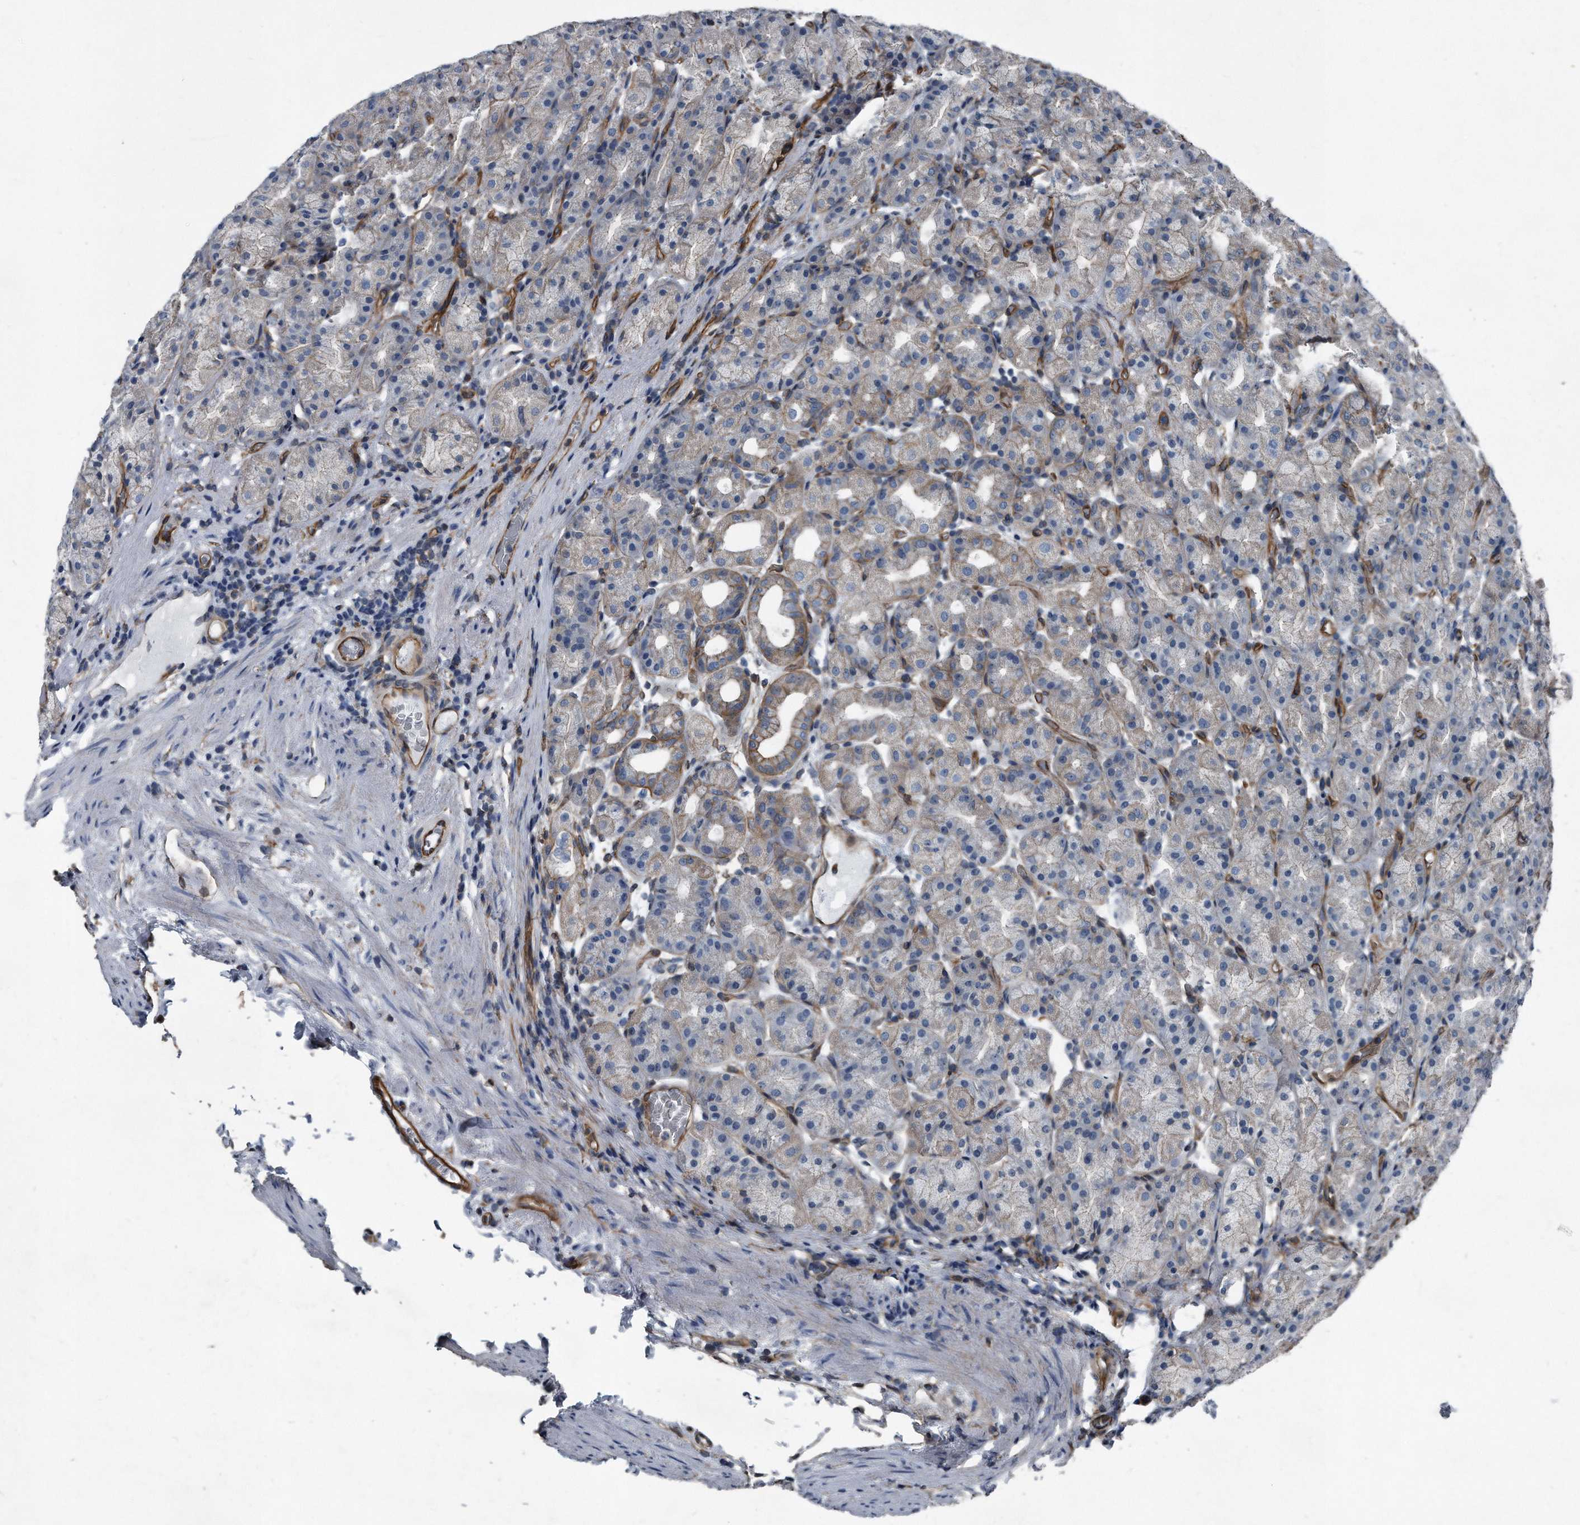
{"staining": {"intensity": "moderate", "quantity": "25%-75%", "location": "cytoplasmic/membranous"}, "tissue": "stomach", "cell_type": "Glandular cells", "image_type": "normal", "snomed": [{"axis": "morphology", "description": "Normal tissue, NOS"}, {"axis": "topography", "description": "Stomach, upper"}], "caption": "Immunohistochemical staining of normal human stomach displays moderate cytoplasmic/membranous protein expression in approximately 25%-75% of glandular cells. The protein is stained brown, and the nuclei are stained in blue (DAB IHC with brightfield microscopy, high magnification).", "gene": "PLEC", "patient": {"sex": "male", "age": 68}}